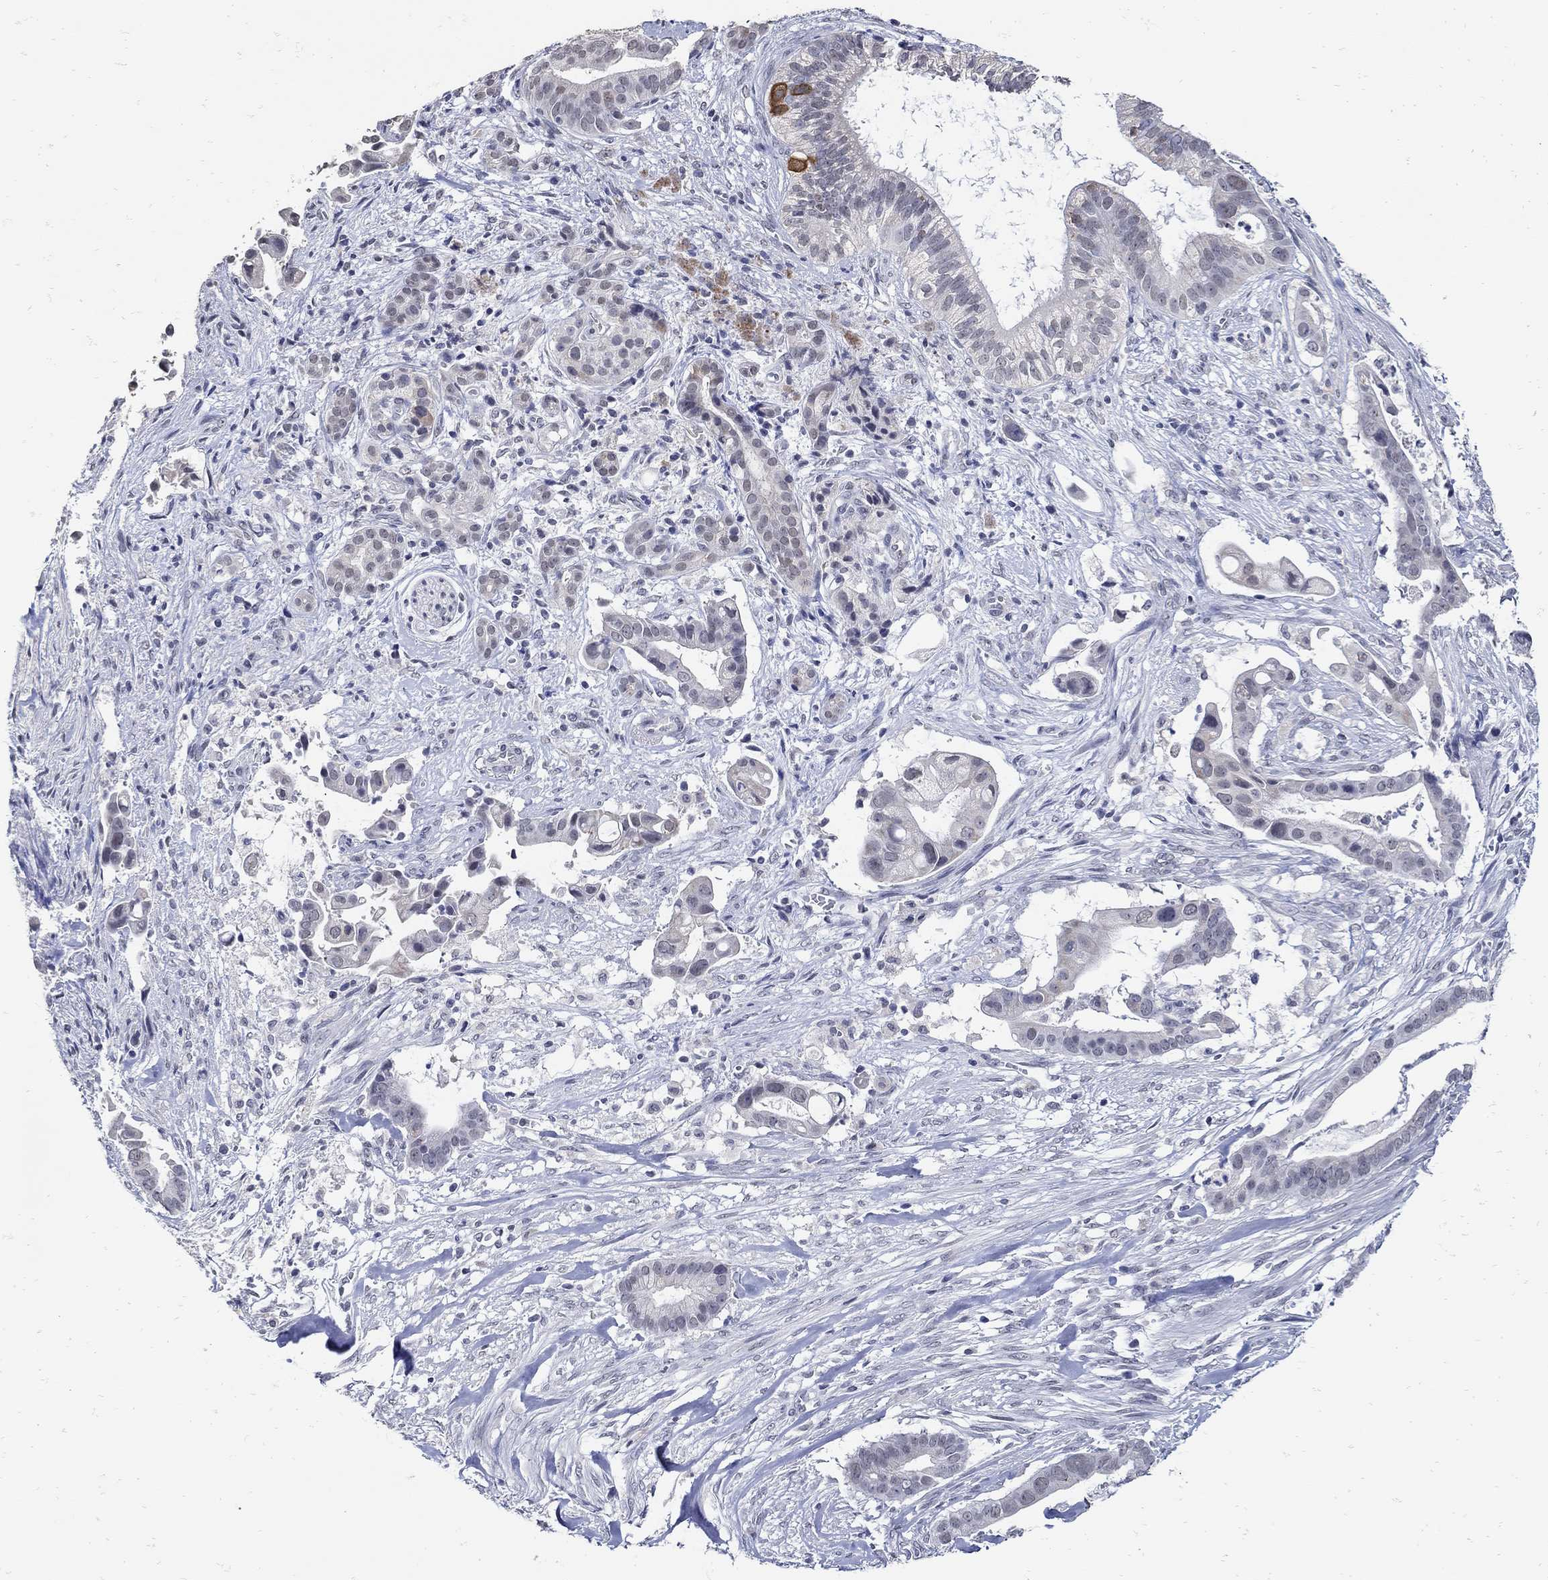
{"staining": {"intensity": "strong", "quantity": "<25%", "location": "cytoplasmic/membranous"}, "tissue": "pancreatic cancer", "cell_type": "Tumor cells", "image_type": "cancer", "snomed": [{"axis": "morphology", "description": "Adenocarcinoma, NOS"}, {"axis": "topography", "description": "Pancreas"}], "caption": "IHC of pancreatic cancer exhibits medium levels of strong cytoplasmic/membranous expression in about <25% of tumor cells.", "gene": "KCNN3", "patient": {"sex": "male", "age": 61}}